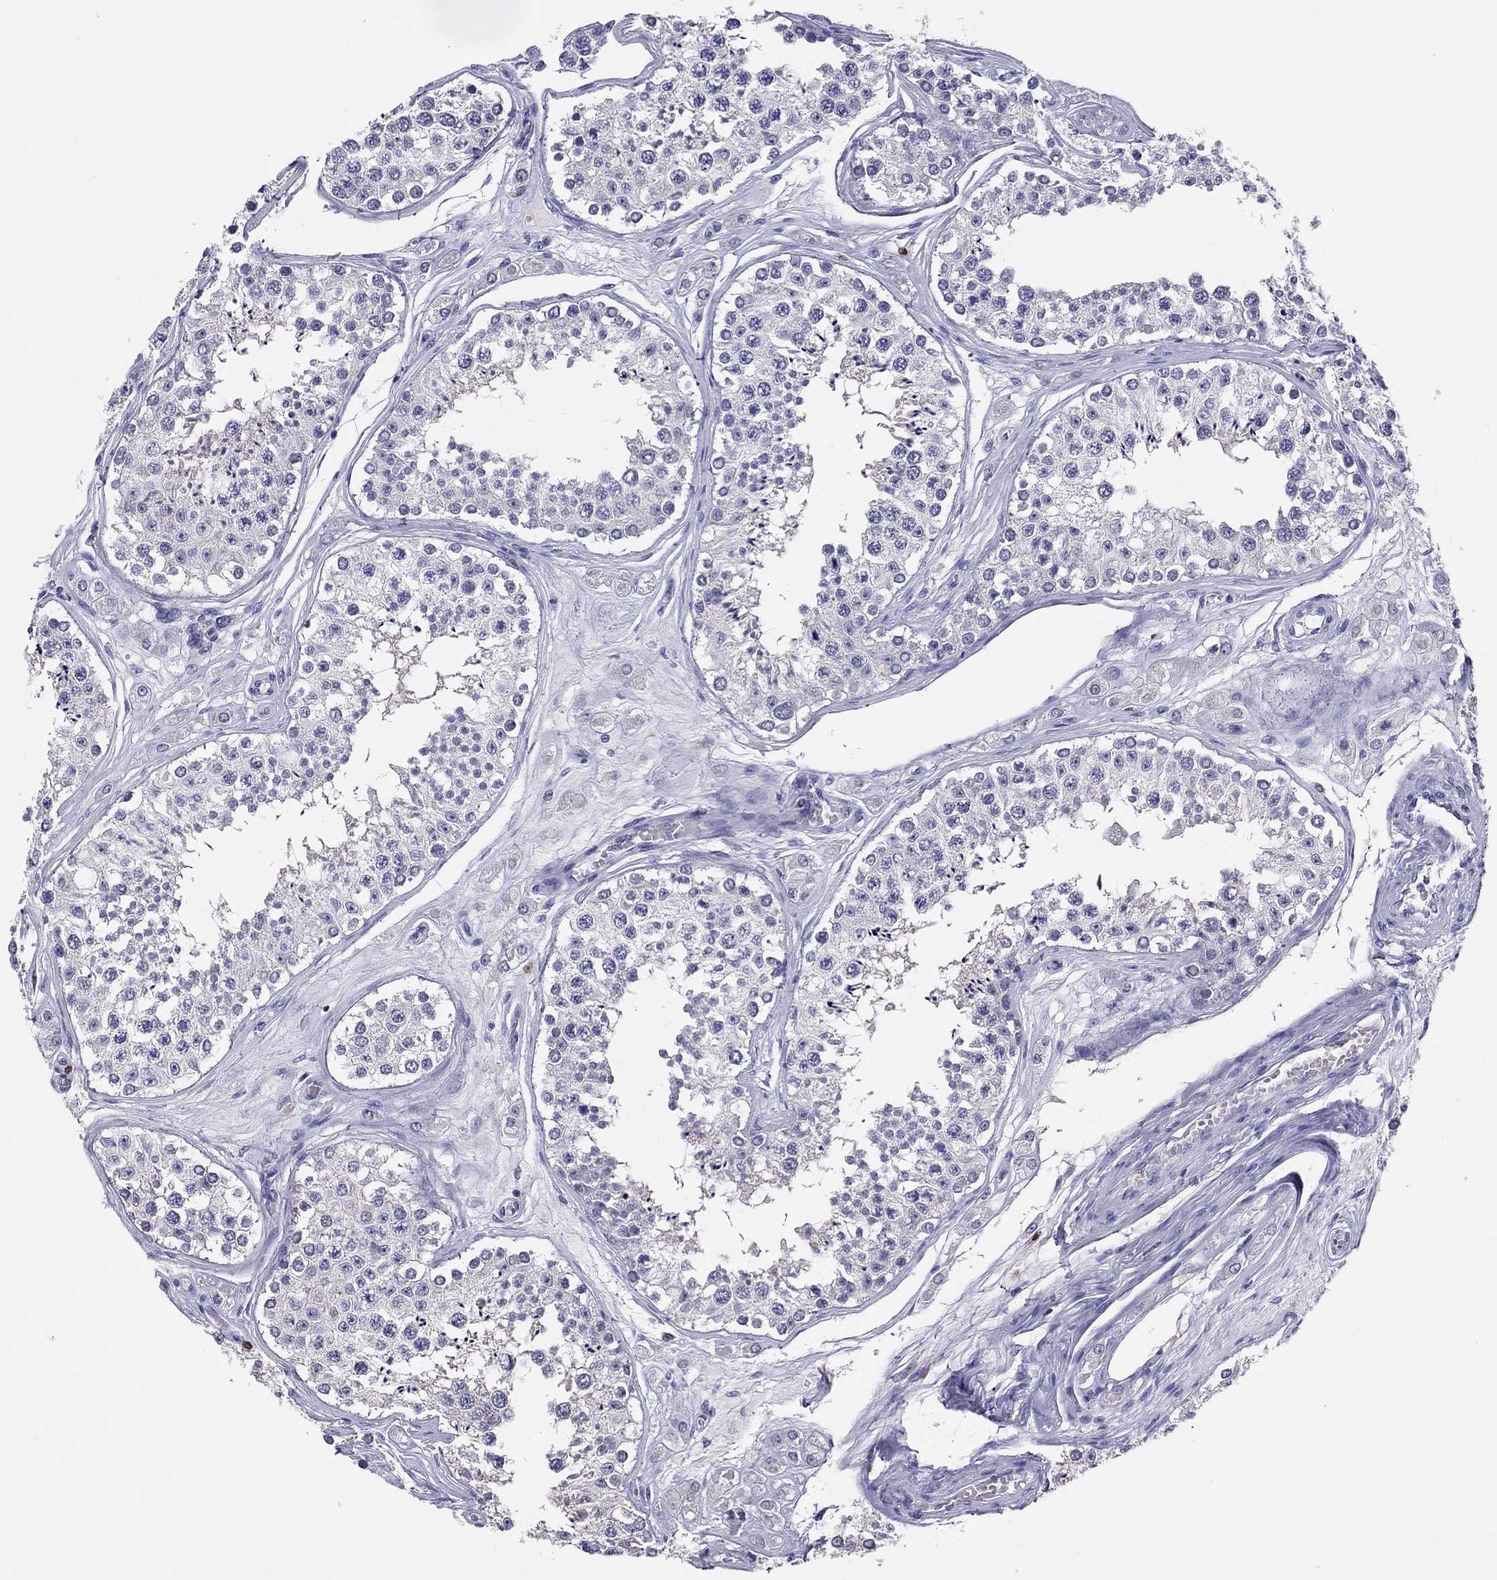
{"staining": {"intensity": "negative", "quantity": "none", "location": "none"}, "tissue": "testis", "cell_type": "Cells in seminiferous ducts", "image_type": "normal", "snomed": [{"axis": "morphology", "description": "Normal tissue, NOS"}, {"axis": "topography", "description": "Testis"}], "caption": "Immunohistochemistry (IHC) photomicrograph of normal testis stained for a protein (brown), which shows no positivity in cells in seminiferous ducts.", "gene": "ADORA2A", "patient": {"sex": "male", "age": 25}}